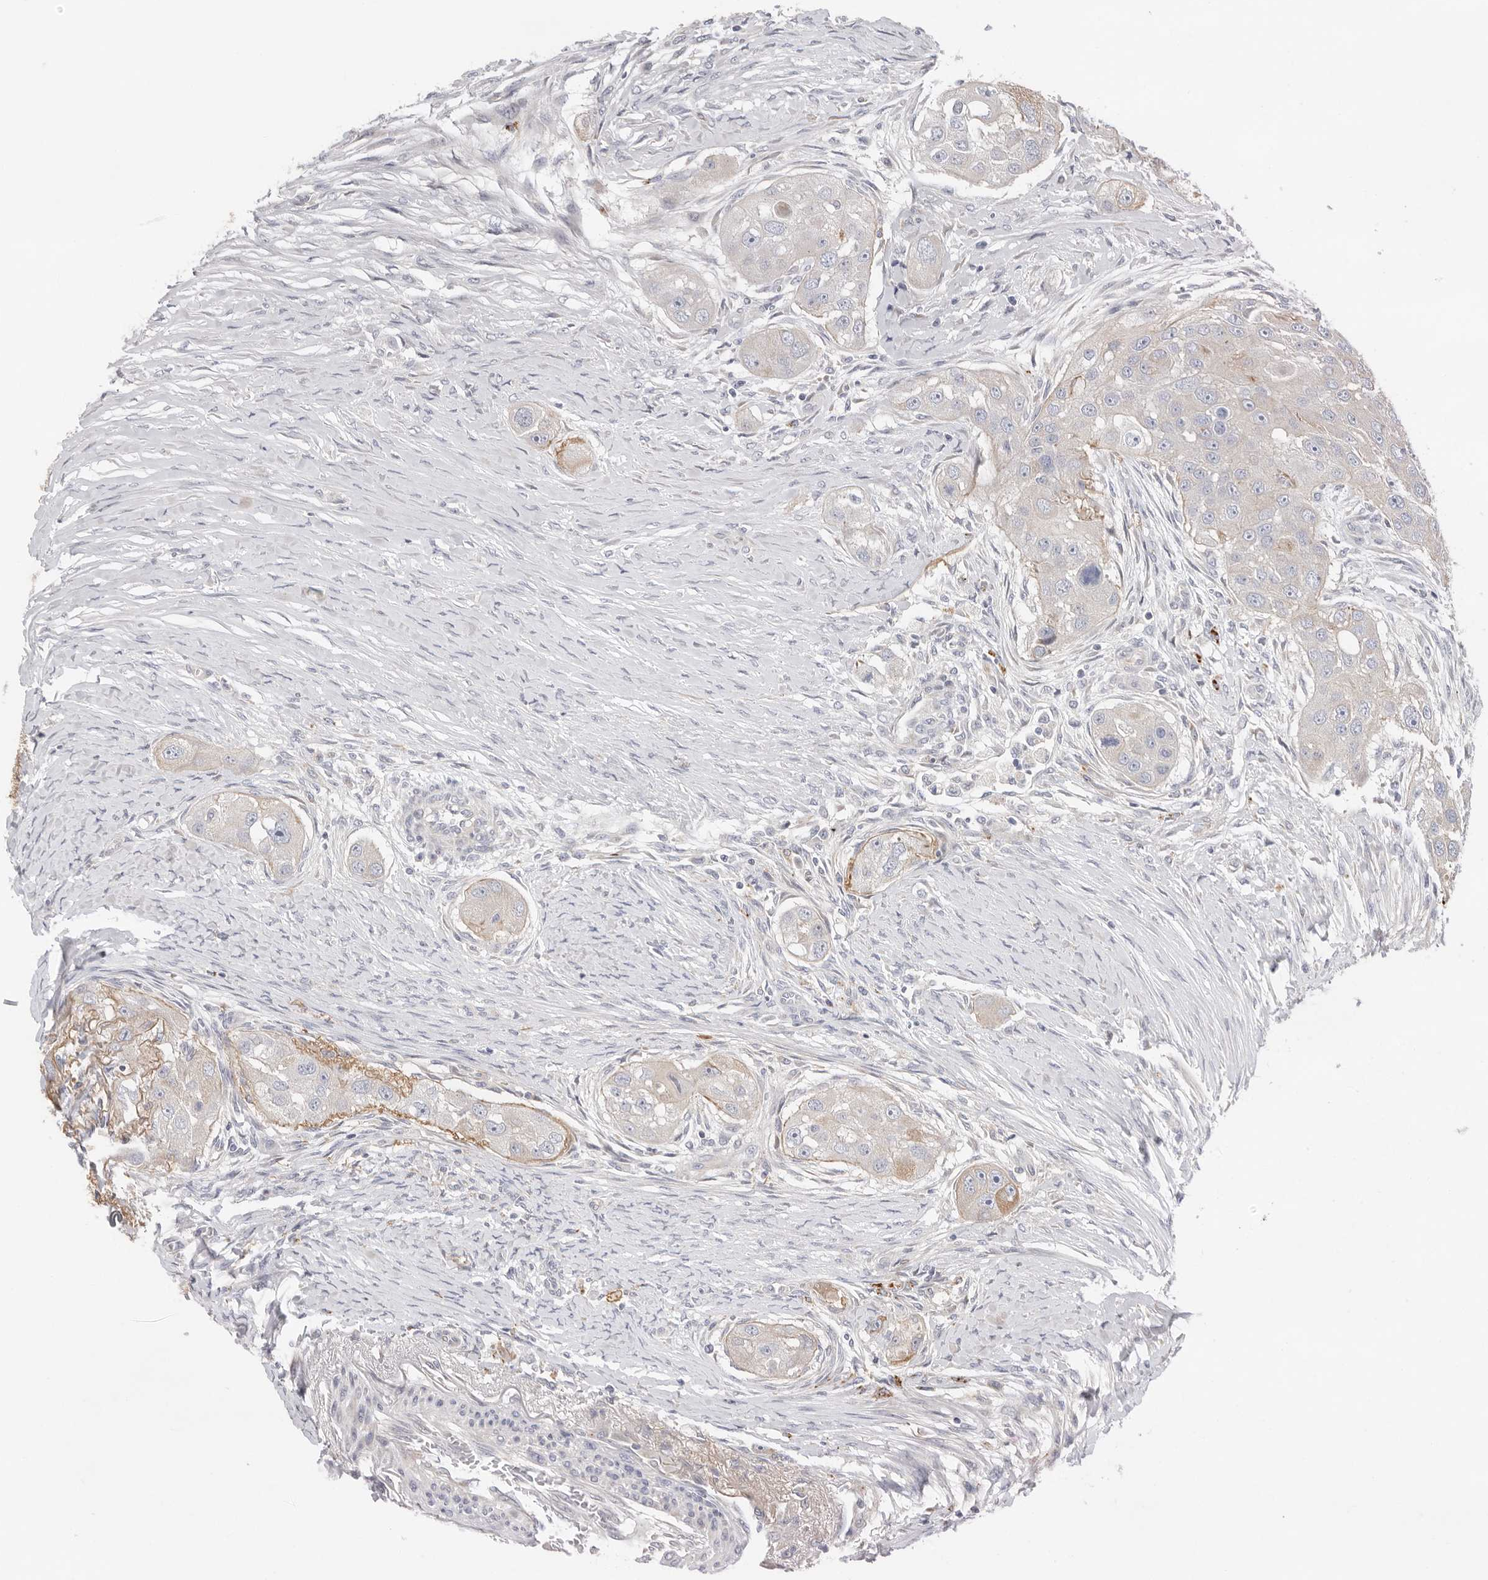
{"staining": {"intensity": "weak", "quantity": "<25%", "location": "cytoplasmic/membranous"}, "tissue": "head and neck cancer", "cell_type": "Tumor cells", "image_type": "cancer", "snomed": [{"axis": "morphology", "description": "Normal tissue, NOS"}, {"axis": "morphology", "description": "Squamous cell carcinoma, NOS"}, {"axis": "topography", "description": "Skeletal muscle"}, {"axis": "topography", "description": "Head-Neck"}], "caption": "Tumor cells show no significant protein staining in squamous cell carcinoma (head and neck).", "gene": "USH1C", "patient": {"sex": "male", "age": 51}}